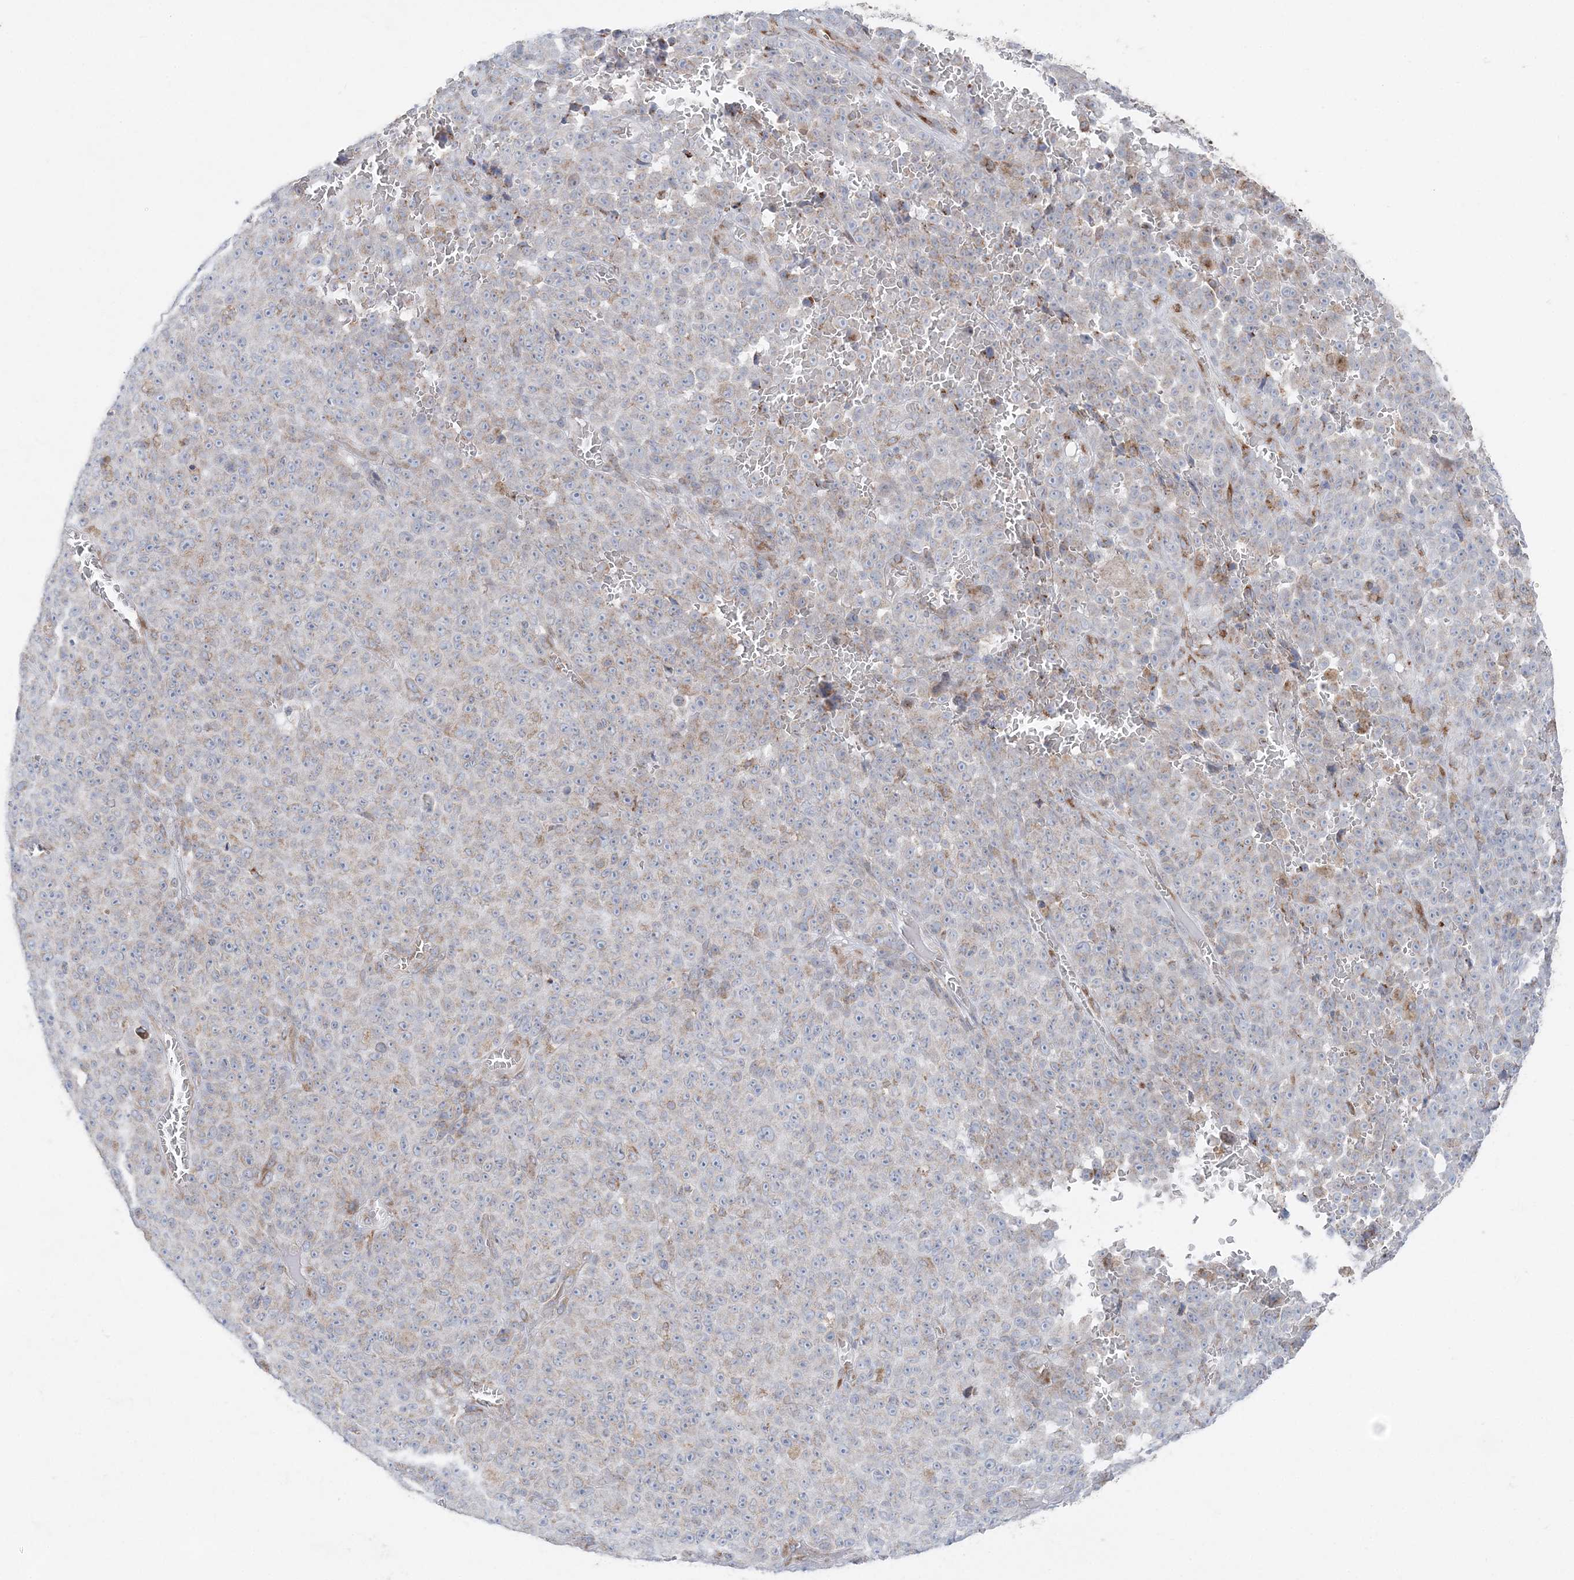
{"staining": {"intensity": "weak", "quantity": "<25%", "location": "cytoplasmic/membranous"}, "tissue": "melanoma", "cell_type": "Tumor cells", "image_type": "cancer", "snomed": [{"axis": "morphology", "description": "Malignant melanoma, NOS"}, {"axis": "topography", "description": "Skin"}], "caption": "Human melanoma stained for a protein using IHC reveals no positivity in tumor cells.", "gene": "TMED10", "patient": {"sex": "female", "age": 82}}